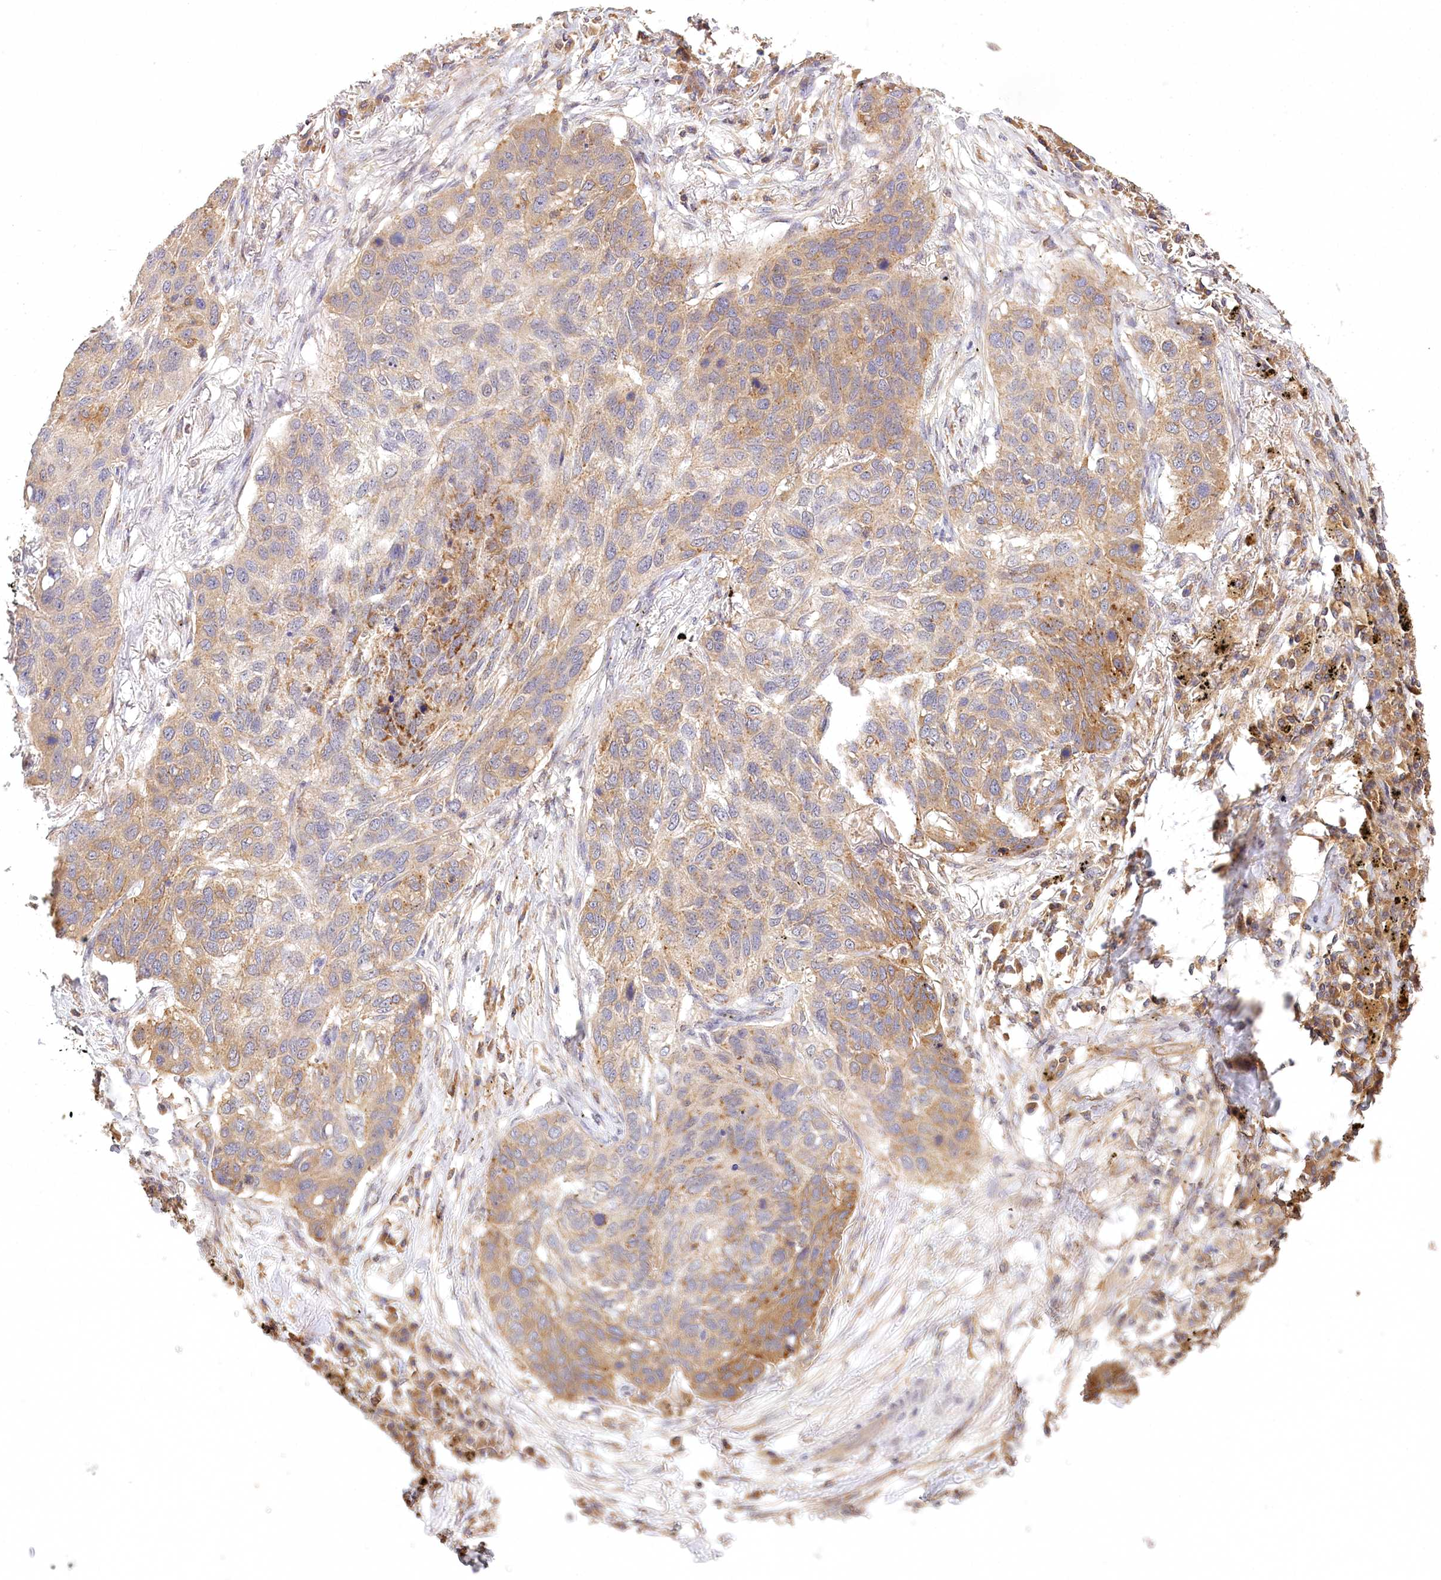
{"staining": {"intensity": "moderate", "quantity": "25%-75%", "location": "cytoplasmic/membranous"}, "tissue": "lung cancer", "cell_type": "Tumor cells", "image_type": "cancer", "snomed": [{"axis": "morphology", "description": "Squamous cell carcinoma, NOS"}, {"axis": "topography", "description": "Lung"}], "caption": "Lung squamous cell carcinoma tissue demonstrates moderate cytoplasmic/membranous positivity in about 25%-75% of tumor cells, visualized by immunohistochemistry.", "gene": "LSS", "patient": {"sex": "female", "age": 63}}